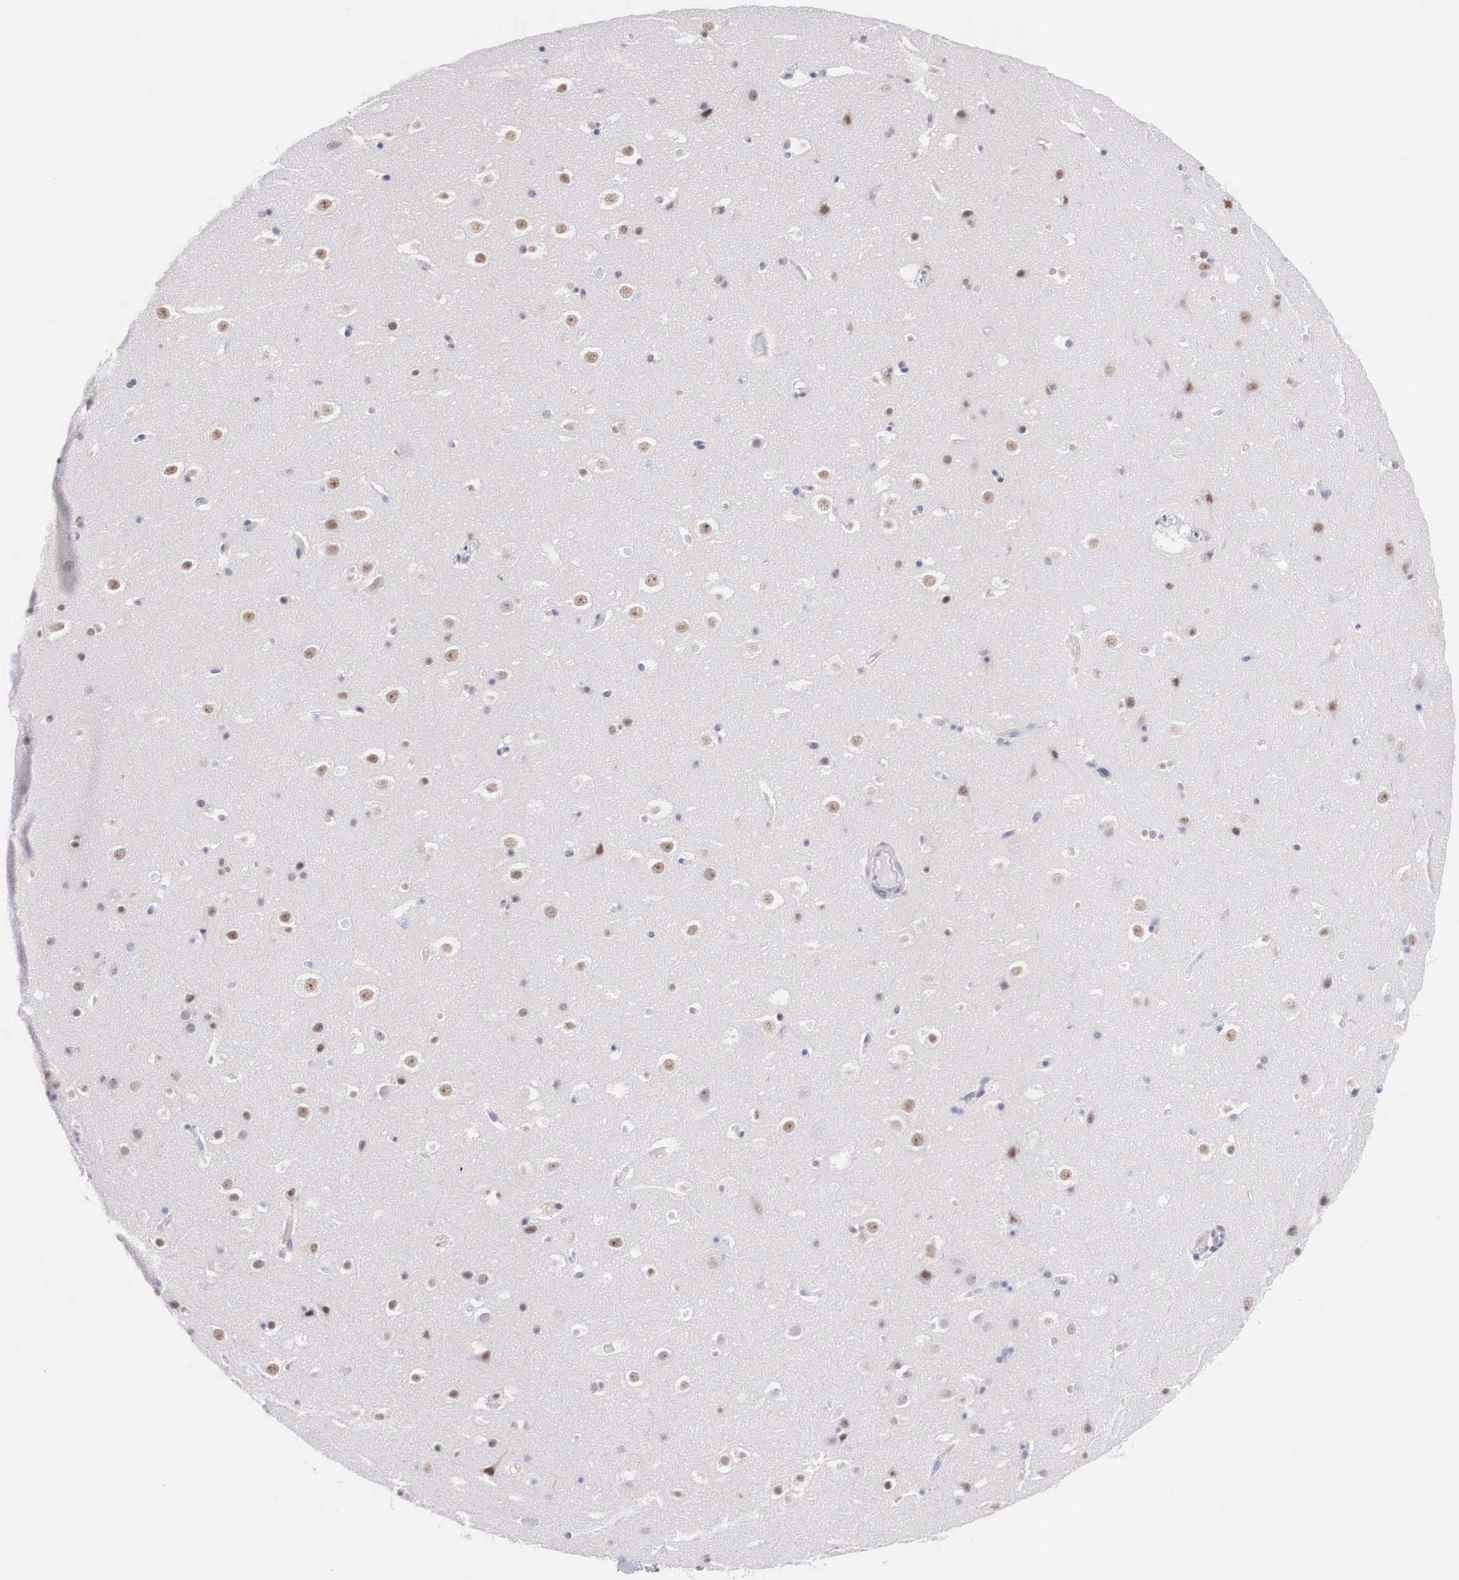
{"staining": {"intensity": "negative", "quantity": "none", "location": "none"}, "tissue": "hippocampus", "cell_type": "Glial cells", "image_type": "normal", "snomed": [{"axis": "morphology", "description": "Normal tissue, NOS"}, {"axis": "topography", "description": "Hippocampus"}], "caption": "This is a image of IHC staining of unremarkable hippocampus, which shows no expression in glial cells. (Immunohistochemistry, brightfield microscopy, high magnification).", "gene": "FAM47A", "patient": {"sex": "male", "age": 45}}